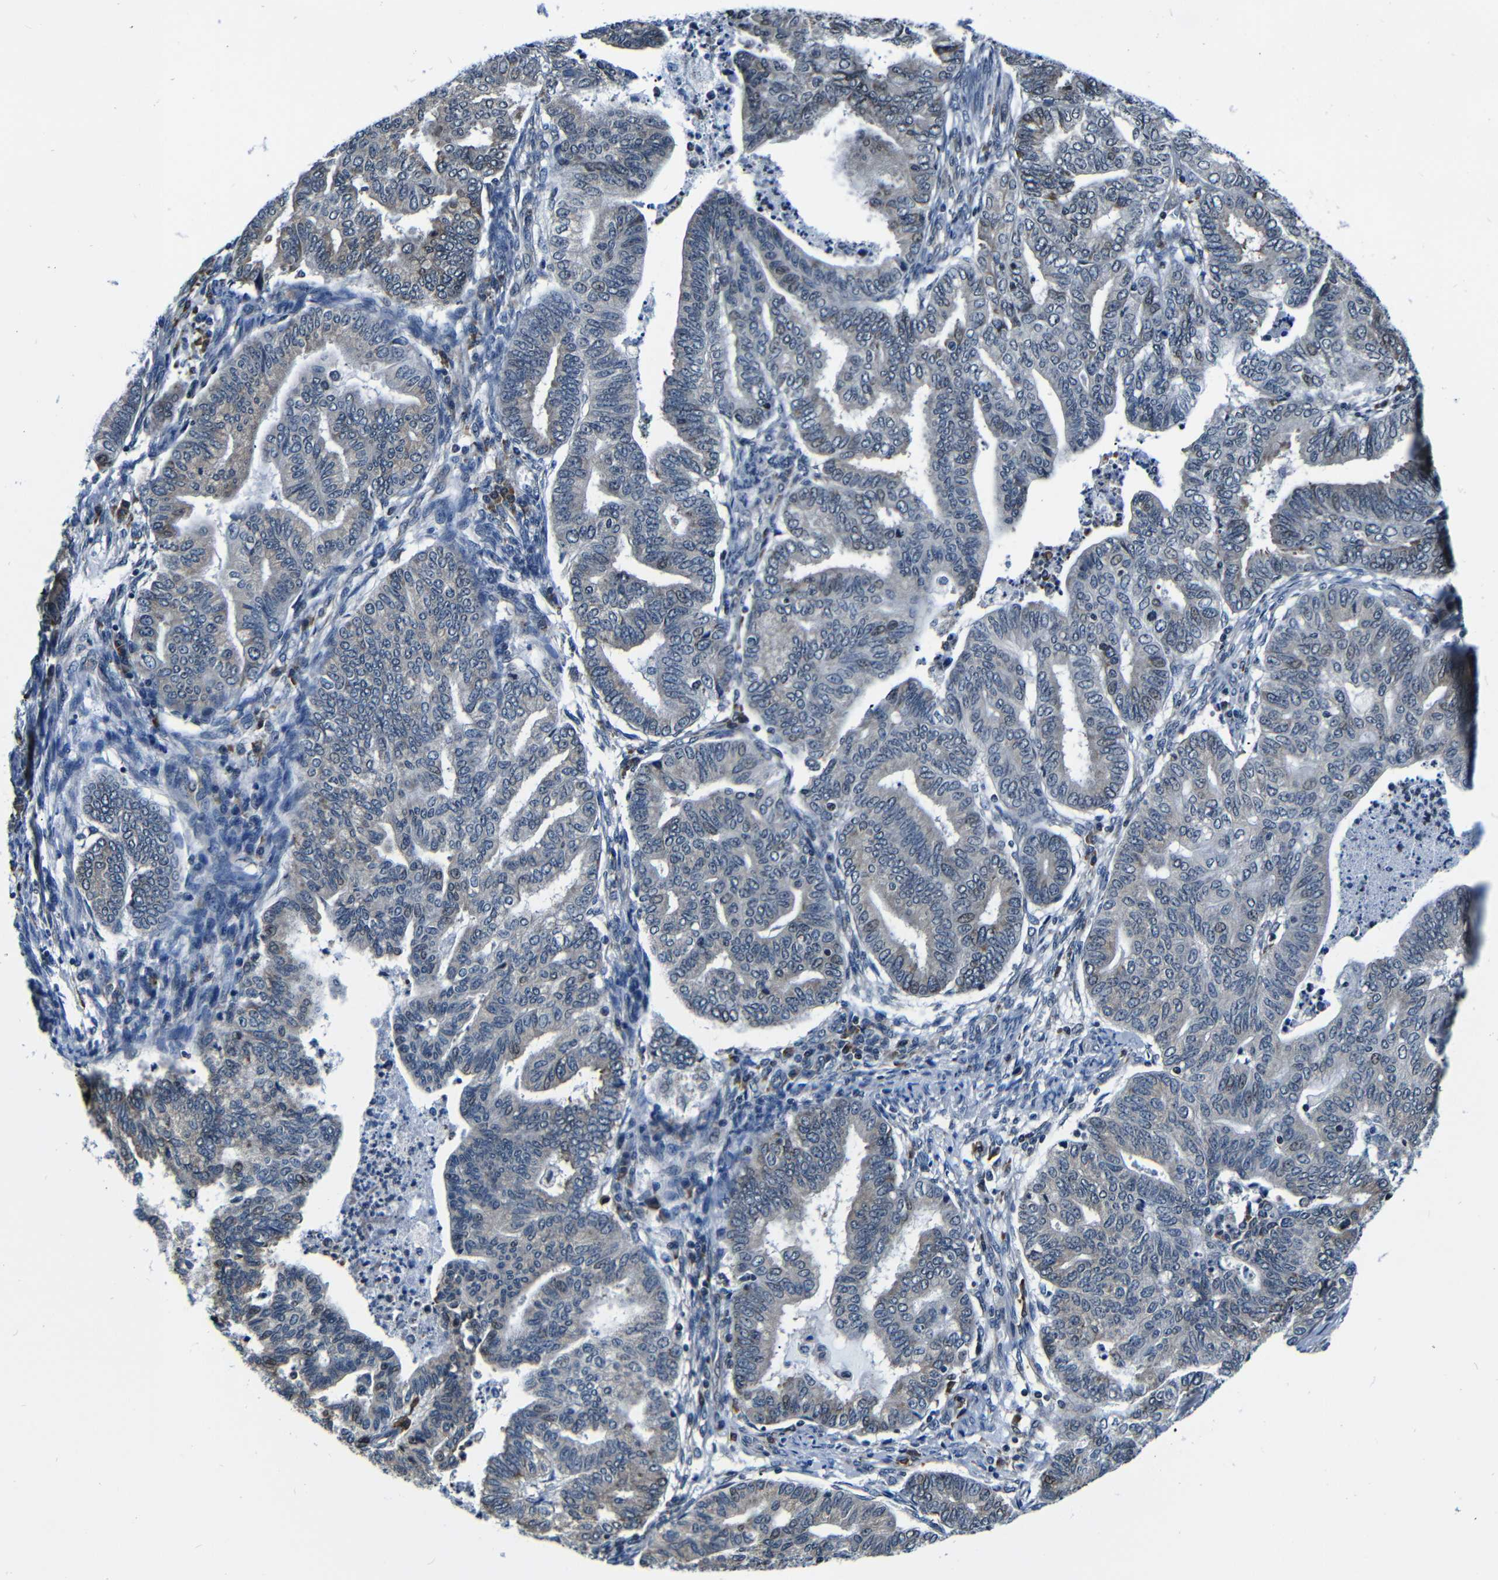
{"staining": {"intensity": "weak", "quantity": "<25%", "location": "cytoplasmic/membranous,nuclear"}, "tissue": "endometrial cancer", "cell_type": "Tumor cells", "image_type": "cancer", "snomed": [{"axis": "morphology", "description": "Adenocarcinoma, NOS"}, {"axis": "topography", "description": "Endometrium"}], "caption": "Endometrial adenocarcinoma was stained to show a protein in brown. There is no significant staining in tumor cells.", "gene": "NCBP3", "patient": {"sex": "female", "age": 79}}